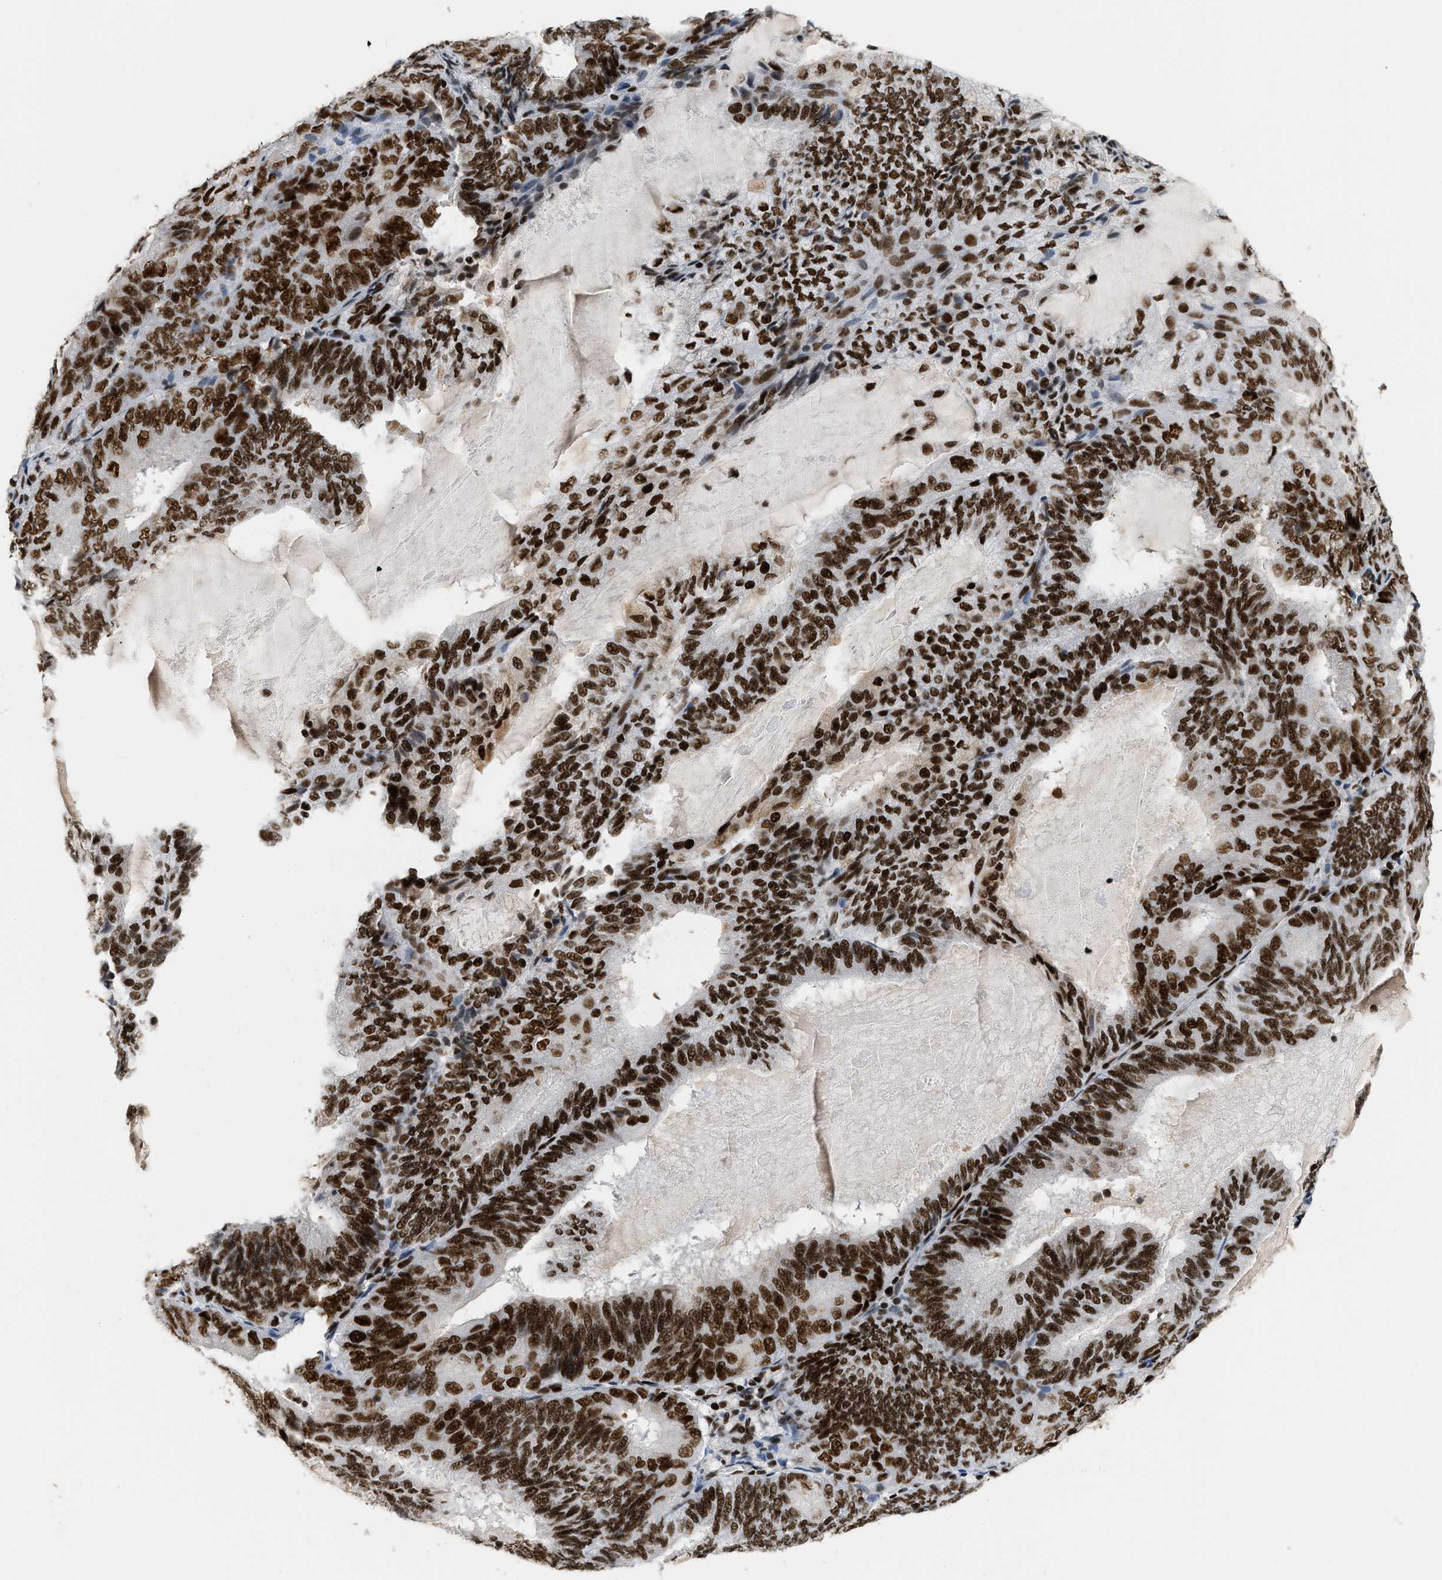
{"staining": {"intensity": "strong", "quantity": ">75%", "location": "nuclear"}, "tissue": "endometrial cancer", "cell_type": "Tumor cells", "image_type": "cancer", "snomed": [{"axis": "morphology", "description": "Adenocarcinoma, NOS"}, {"axis": "topography", "description": "Endometrium"}], "caption": "Protein staining shows strong nuclear expression in about >75% of tumor cells in endometrial adenocarcinoma. (DAB IHC with brightfield microscopy, high magnification).", "gene": "SMARCB1", "patient": {"sex": "female", "age": 81}}